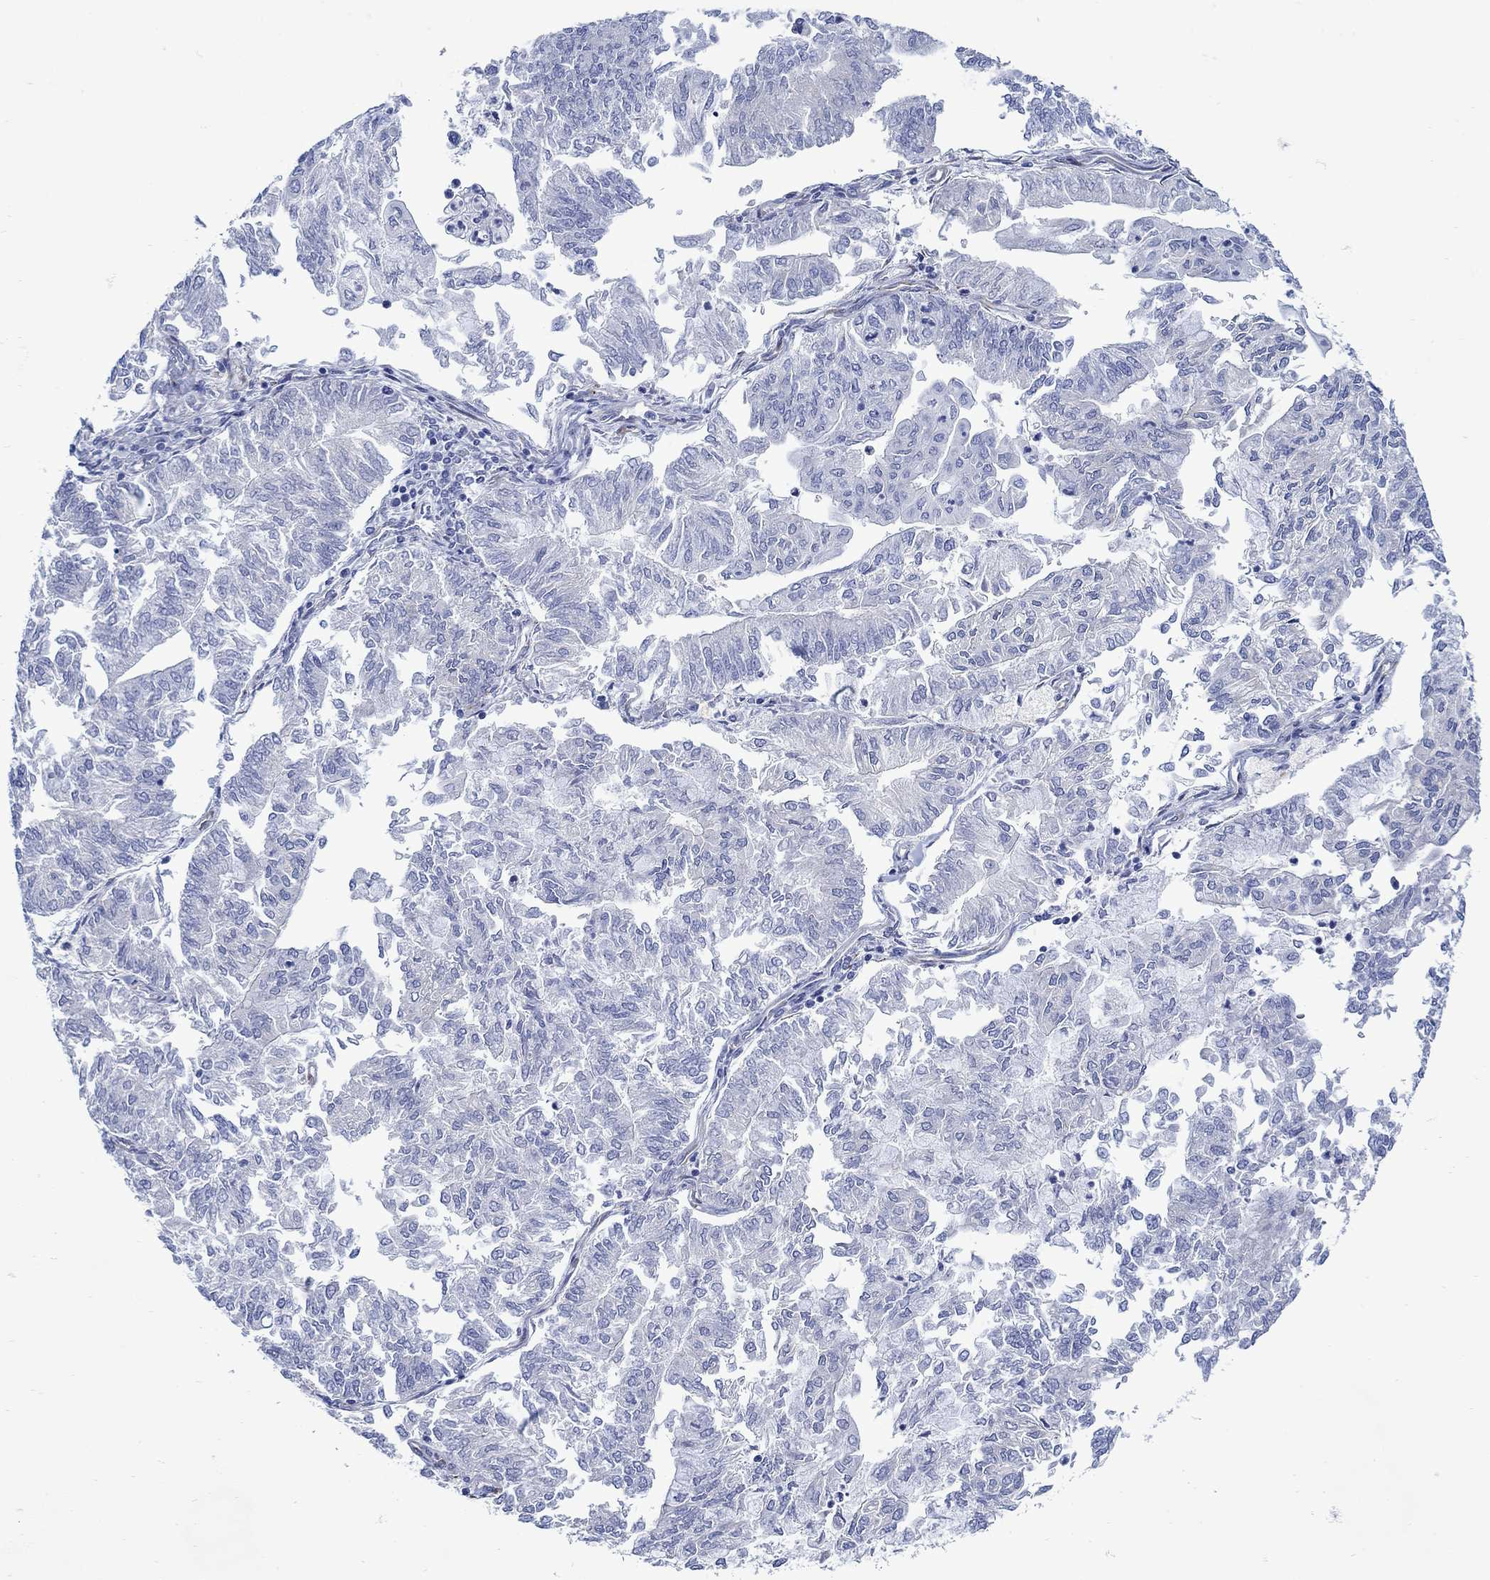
{"staining": {"intensity": "negative", "quantity": "none", "location": "none"}, "tissue": "endometrial cancer", "cell_type": "Tumor cells", "image_type": "cancer", "snomed": [{"axis": "morphology", "description": "Adenocarcinoma, NOS"}, {"axis": "topography", "description": "Endometrium"}], "caption": "The photomicrograph displays no significant positivity in tumor cells of adenocarcinoma (endometrial).", "gene": "KSR2", "patient": {"sex": "female", "age": 59}}